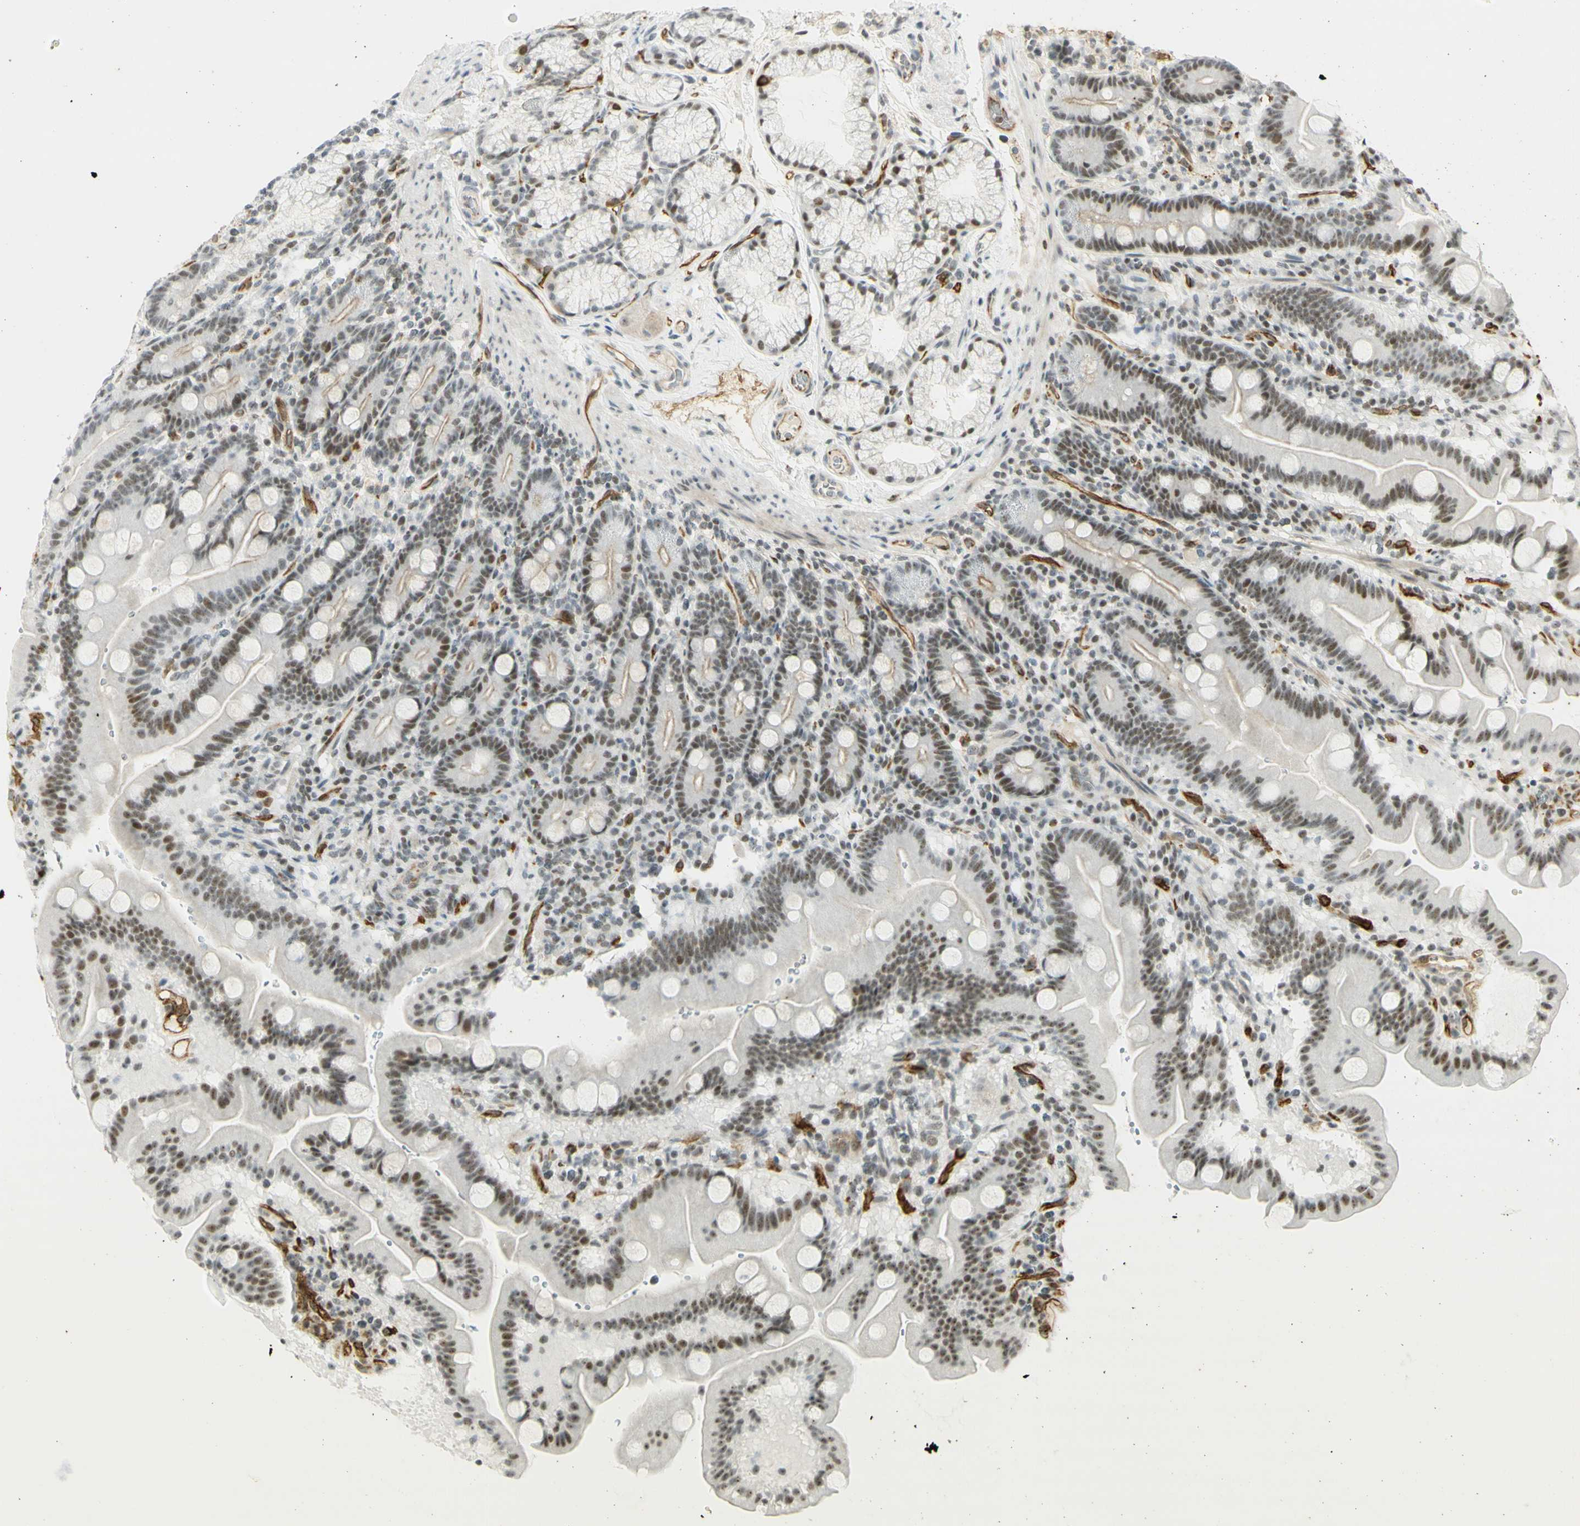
{"staining": {"intensity": "moderate", "quantity": ">75%", "location": "nuclear"}, "tissue": "duodenum", "cell_type": "Glandular cells", "image_type": "normal", "snomed": [{"axis": "morphology", "description": "Normal tissue, NOS"}, {"axis": "topography", "description": "Duodenum"}], "caption": "Human duodenum stained for a protein (brown) demonstrates moderate nuclear positive positivity in approximately >75% of glandular cells.", "gene": "IRF1", "patient": {"sex": "male", "age": 54}}